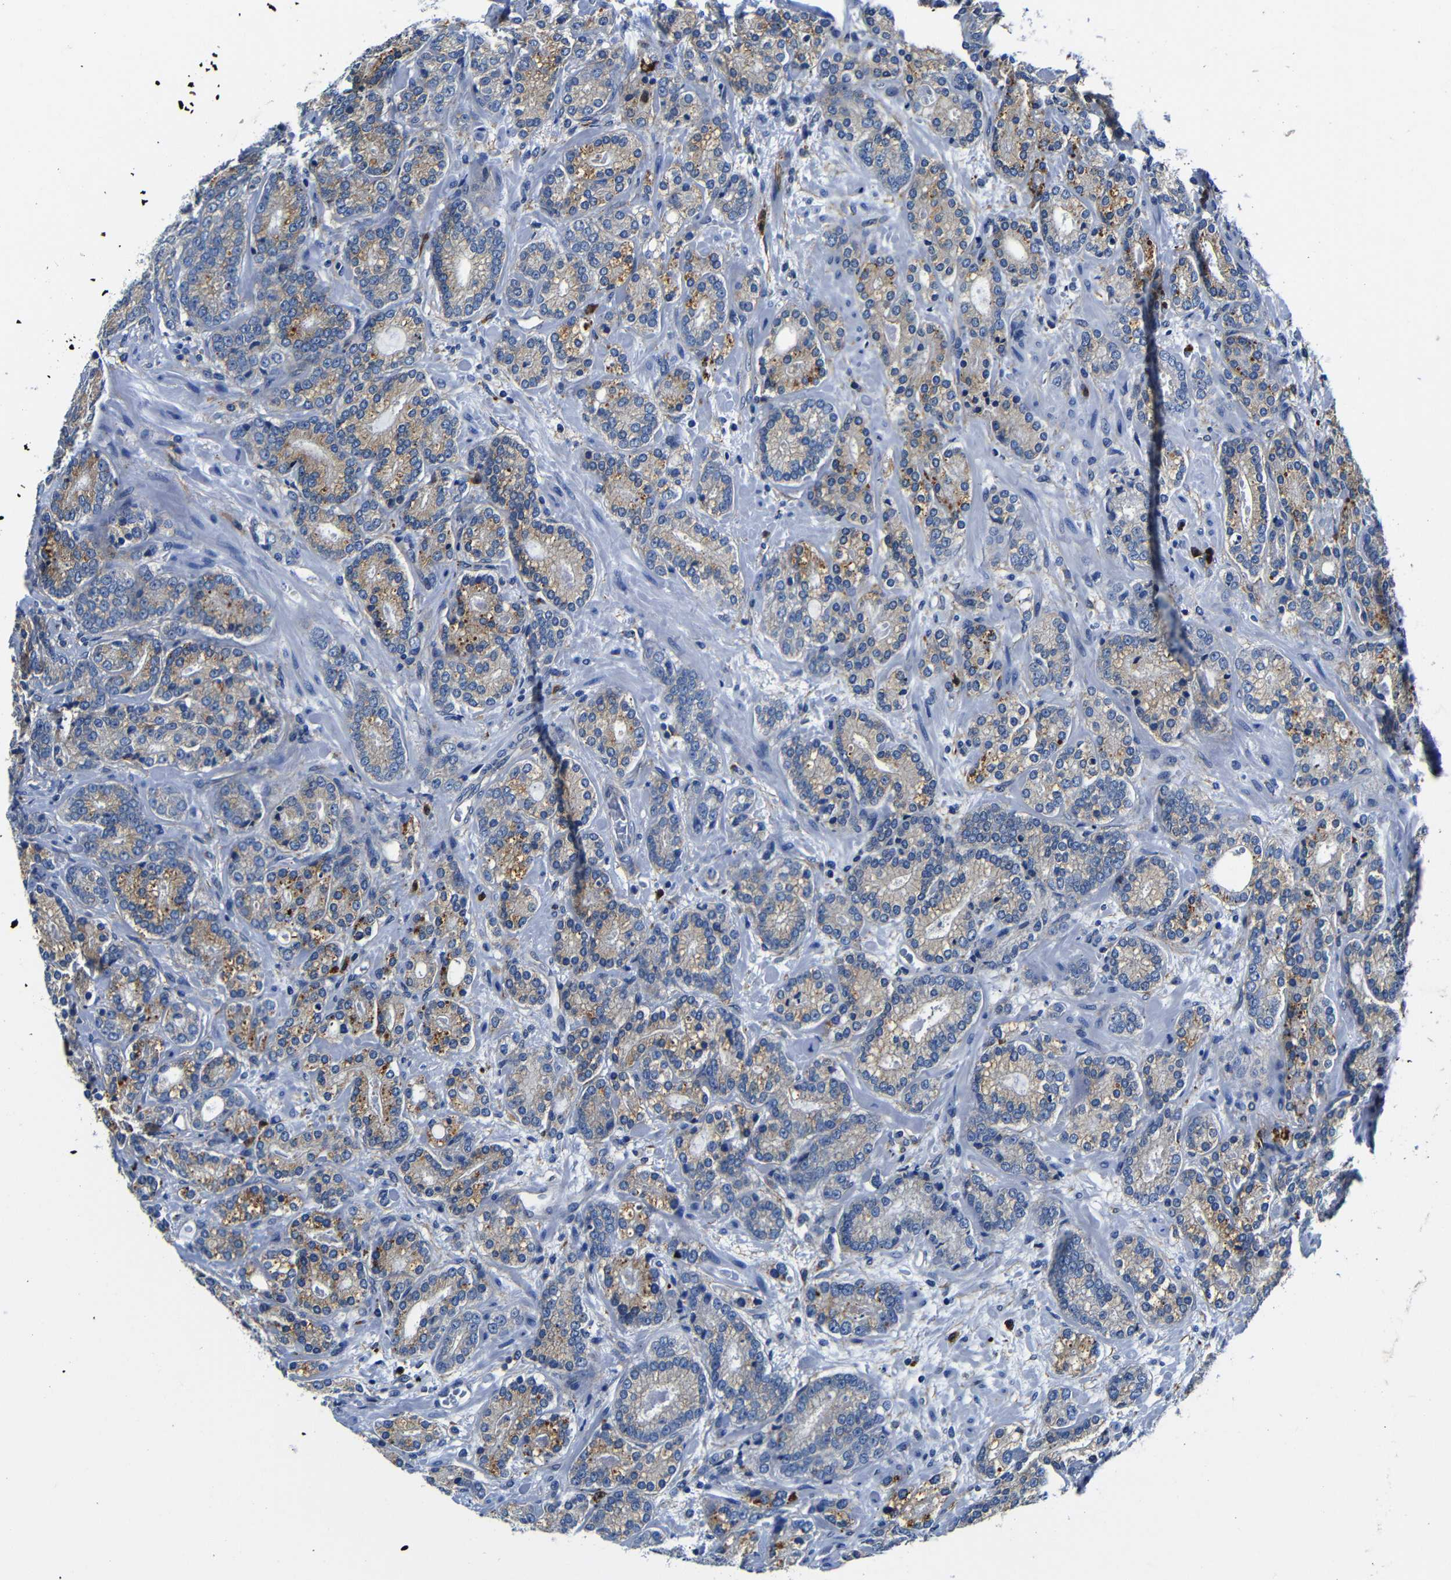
{"staining": {"intensity": "weak", "quantity": ">75%", "location": "cytoplasmic/membranous"}, "tissue": "prostate cancer", "cell_type": "Tumor cells", "image_type": "cancer", "snomed": [{"axis": "morphology", "description": "Adenocarcinoma, High grade"}, {"axis": "topography", "description": "Prostate"}], "caption": "Human prostate cancer stained for a protein (brown) exhibits weak cytoplasmic/membranous positive staining in about >75% of tumor cells.", "gene": "GIMAP2", "patient": {"sex": "male", "age": 61}}